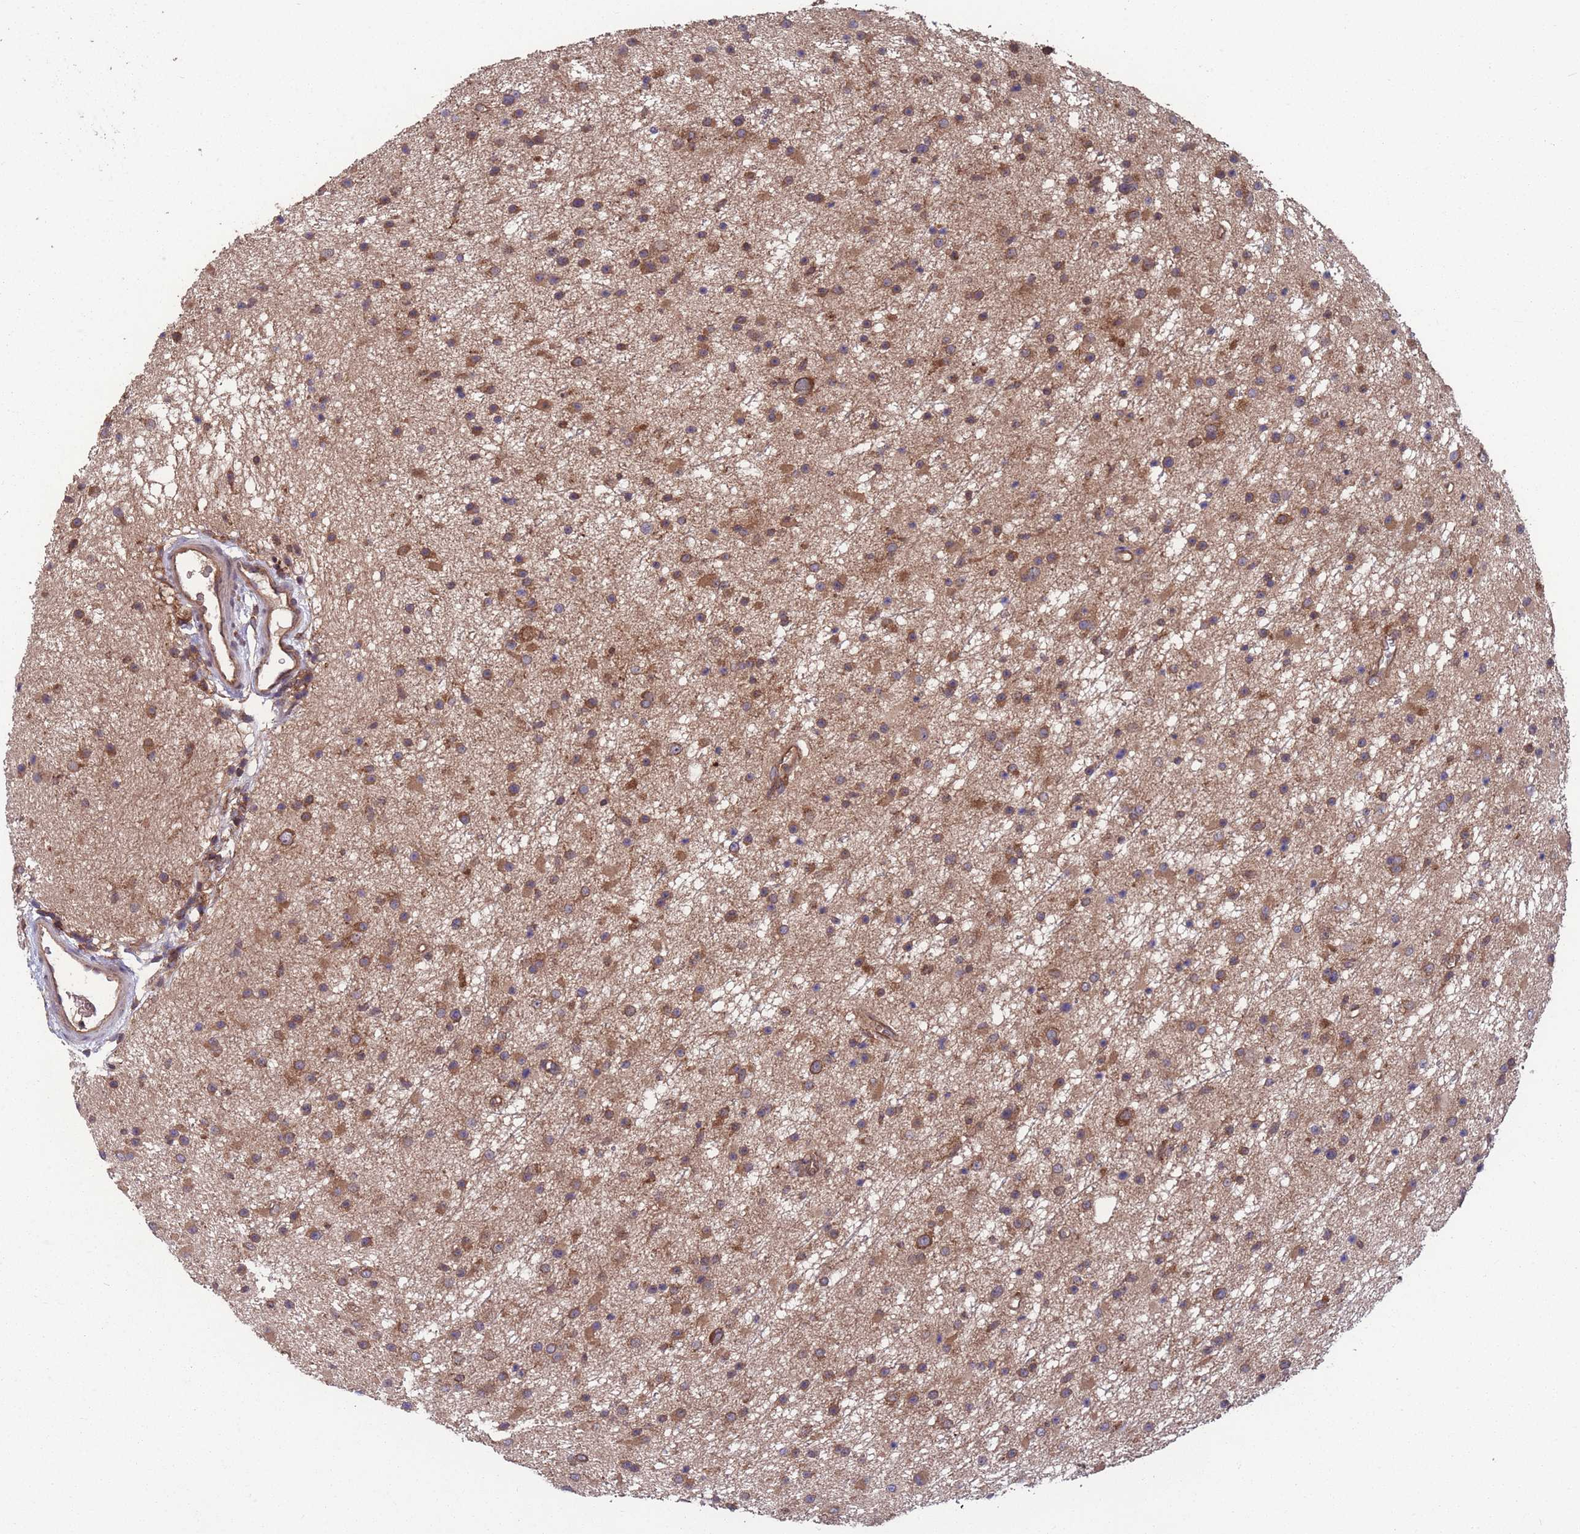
{"staining": {"intensity": "moderate", "quantity": ">75%", "location": "cytoplasmic/membranous"}, "tissue": "glioma", "cell_type": "Tumor cells", "image_type": "cancer", "snomed": [{"axis": "morphology", "description": "Glioma, malignant, Low grade"}, {"axis": "topography", "description": "Cerebral cortex"}], "caption": "An immunohistochemistry (IHC) photomicrograph of neoplastic tissue is shown. Protein staining in brown labels moderate cytoplasmic/membranous positivity in glioma within tumor cells.", "gene": "ZPR1", "patient": {"sex": "female", "age": 39}}